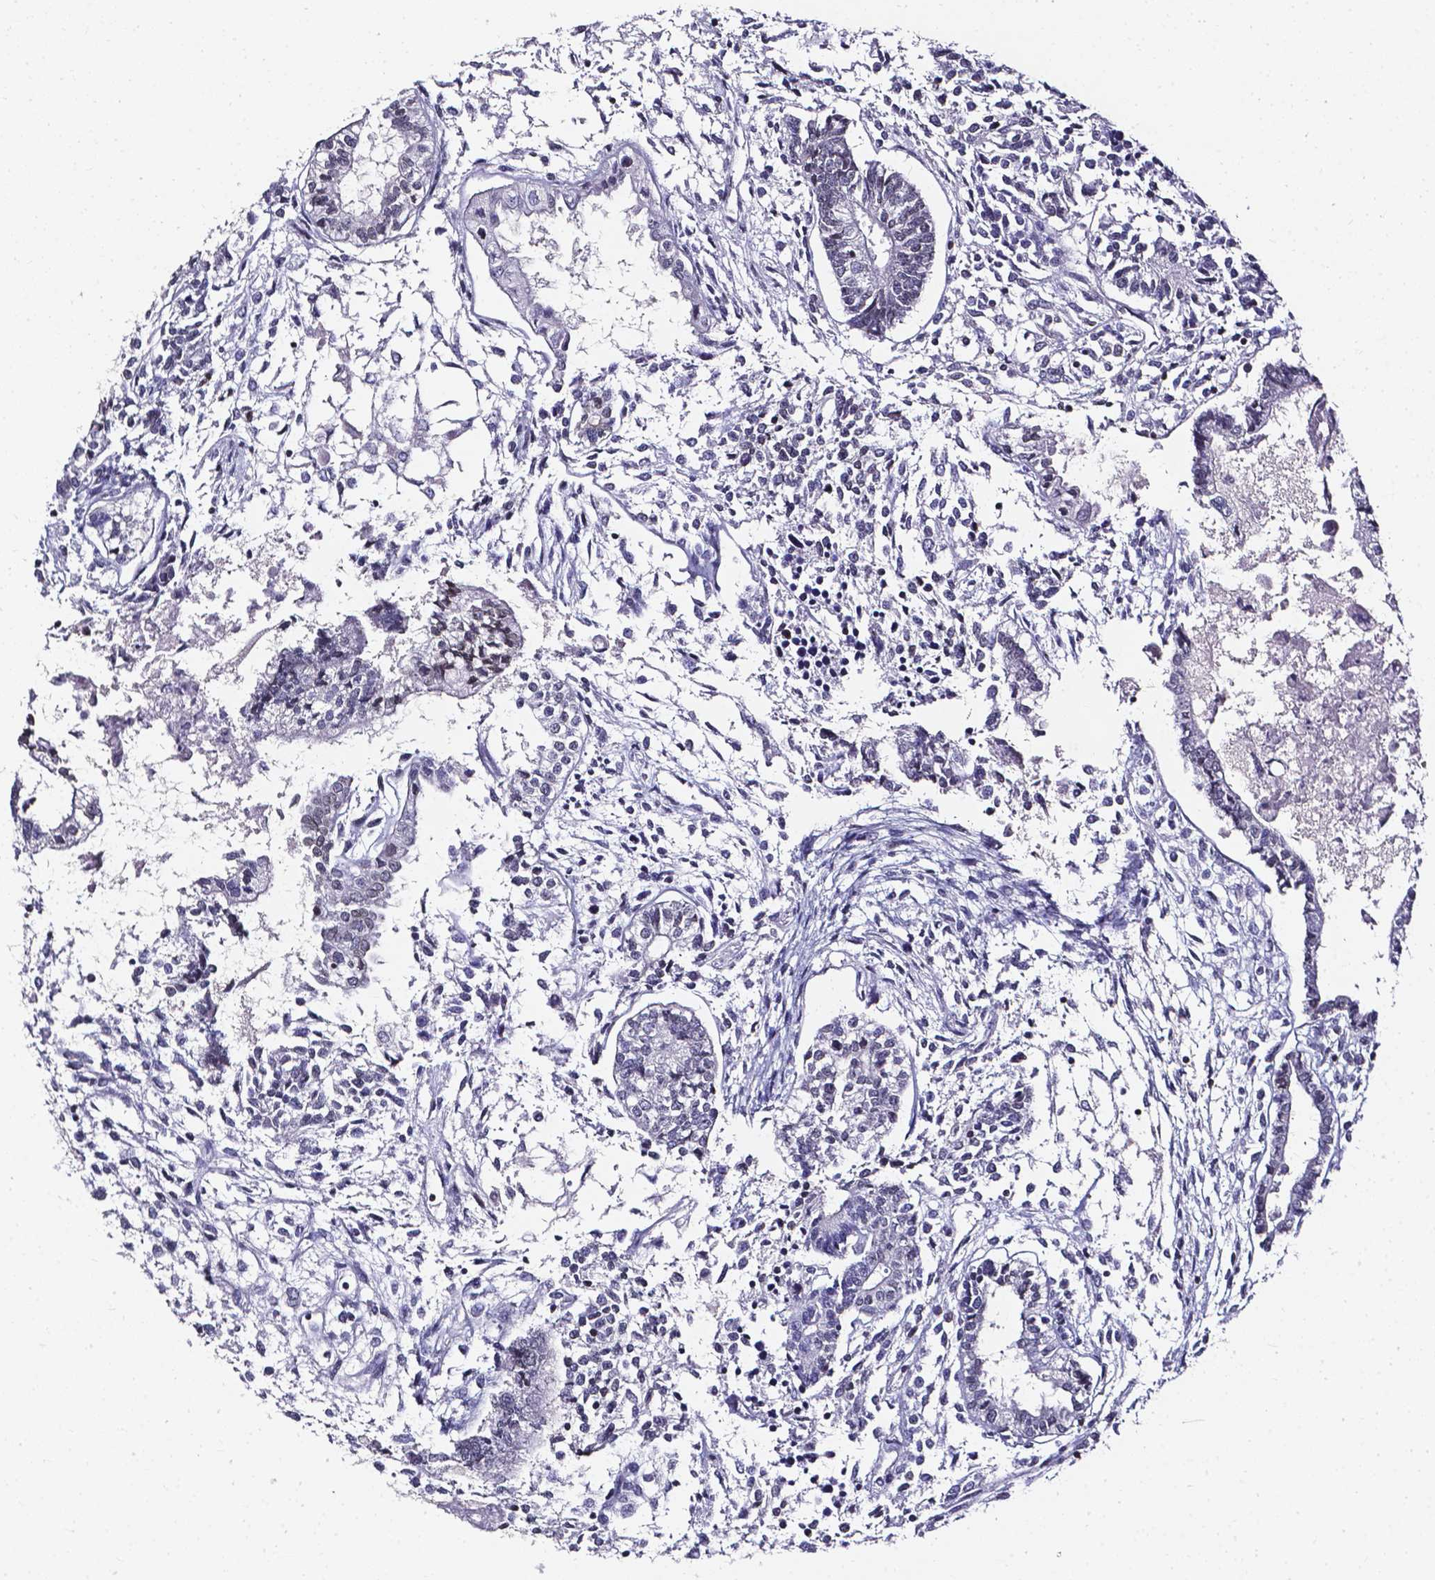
{"staining": {"intensity": "negative", "quantity": "none", "location": "none"}, "tissue": "testis cancer", "cell_type": "Tumor cells", "image_type": "cancer", "snomed": [{"axis": "morphology", "description": "Carcinoma, Embryonal, NOS"}, {"axis": "topography", "description": "Testis"}], "caption": "Embryonal carcinoma (testis) was stained to show a protein in brown. There is no significant staining in tumor cells. Nuclei are stained in blue.", "gene": "AKR1B10", "patient": {"sex": "male", "age": 37}}